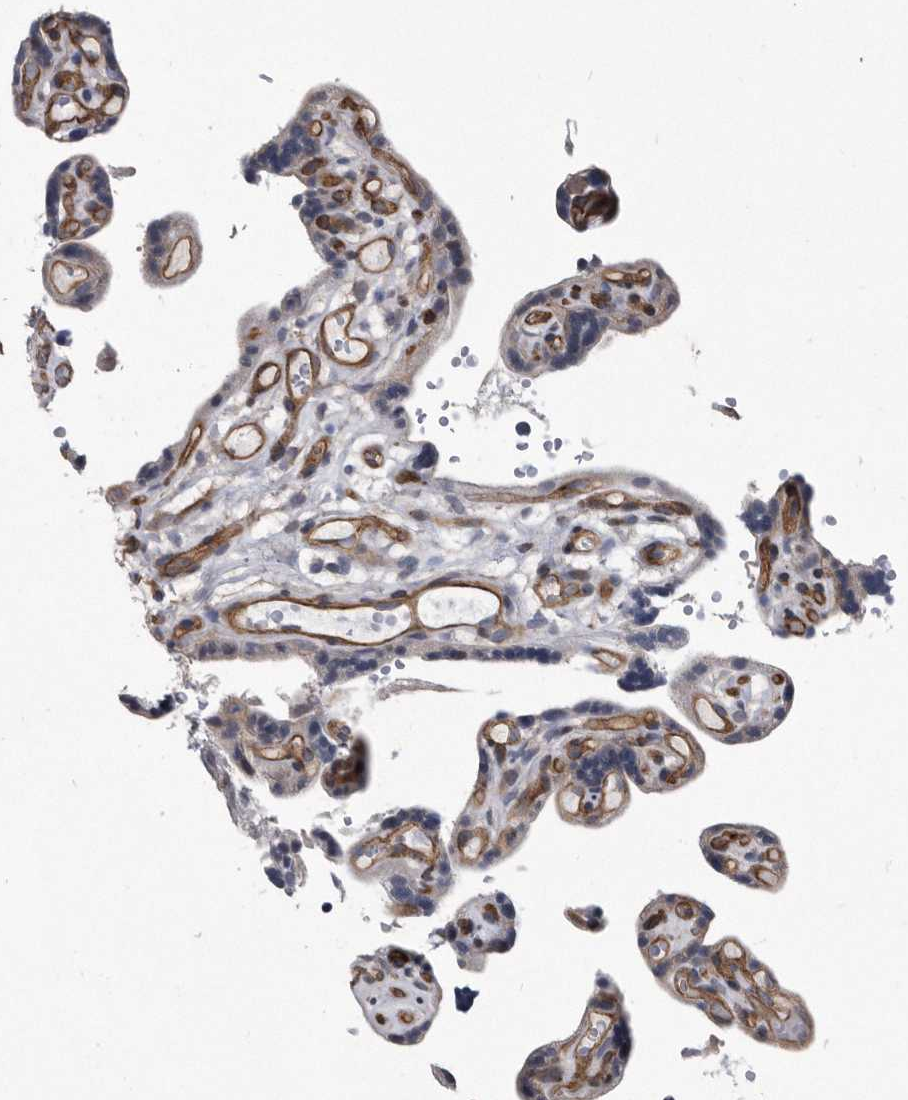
{"staining": {"intensity": "negative", "quantity": "none", "location": "none"}, "tissue": "placenta", "cell_type": "Decidual cells", "image_type": "normal", "snomed": [{"axis": "morphology", "description": "Normal tissue, NOS"}, {"axis": "topography", "description": "Placenta"}], "caption": "Decidual cells are negative for protein expression in normal human placenta. The staining is performed using DAB (3,3'-diaminobenzidine) brown chromogen with nuclei counter-stained in using hematoxylin.", "gene": "ARMCX1", "patient": {"sex": "female", "age": 30}}